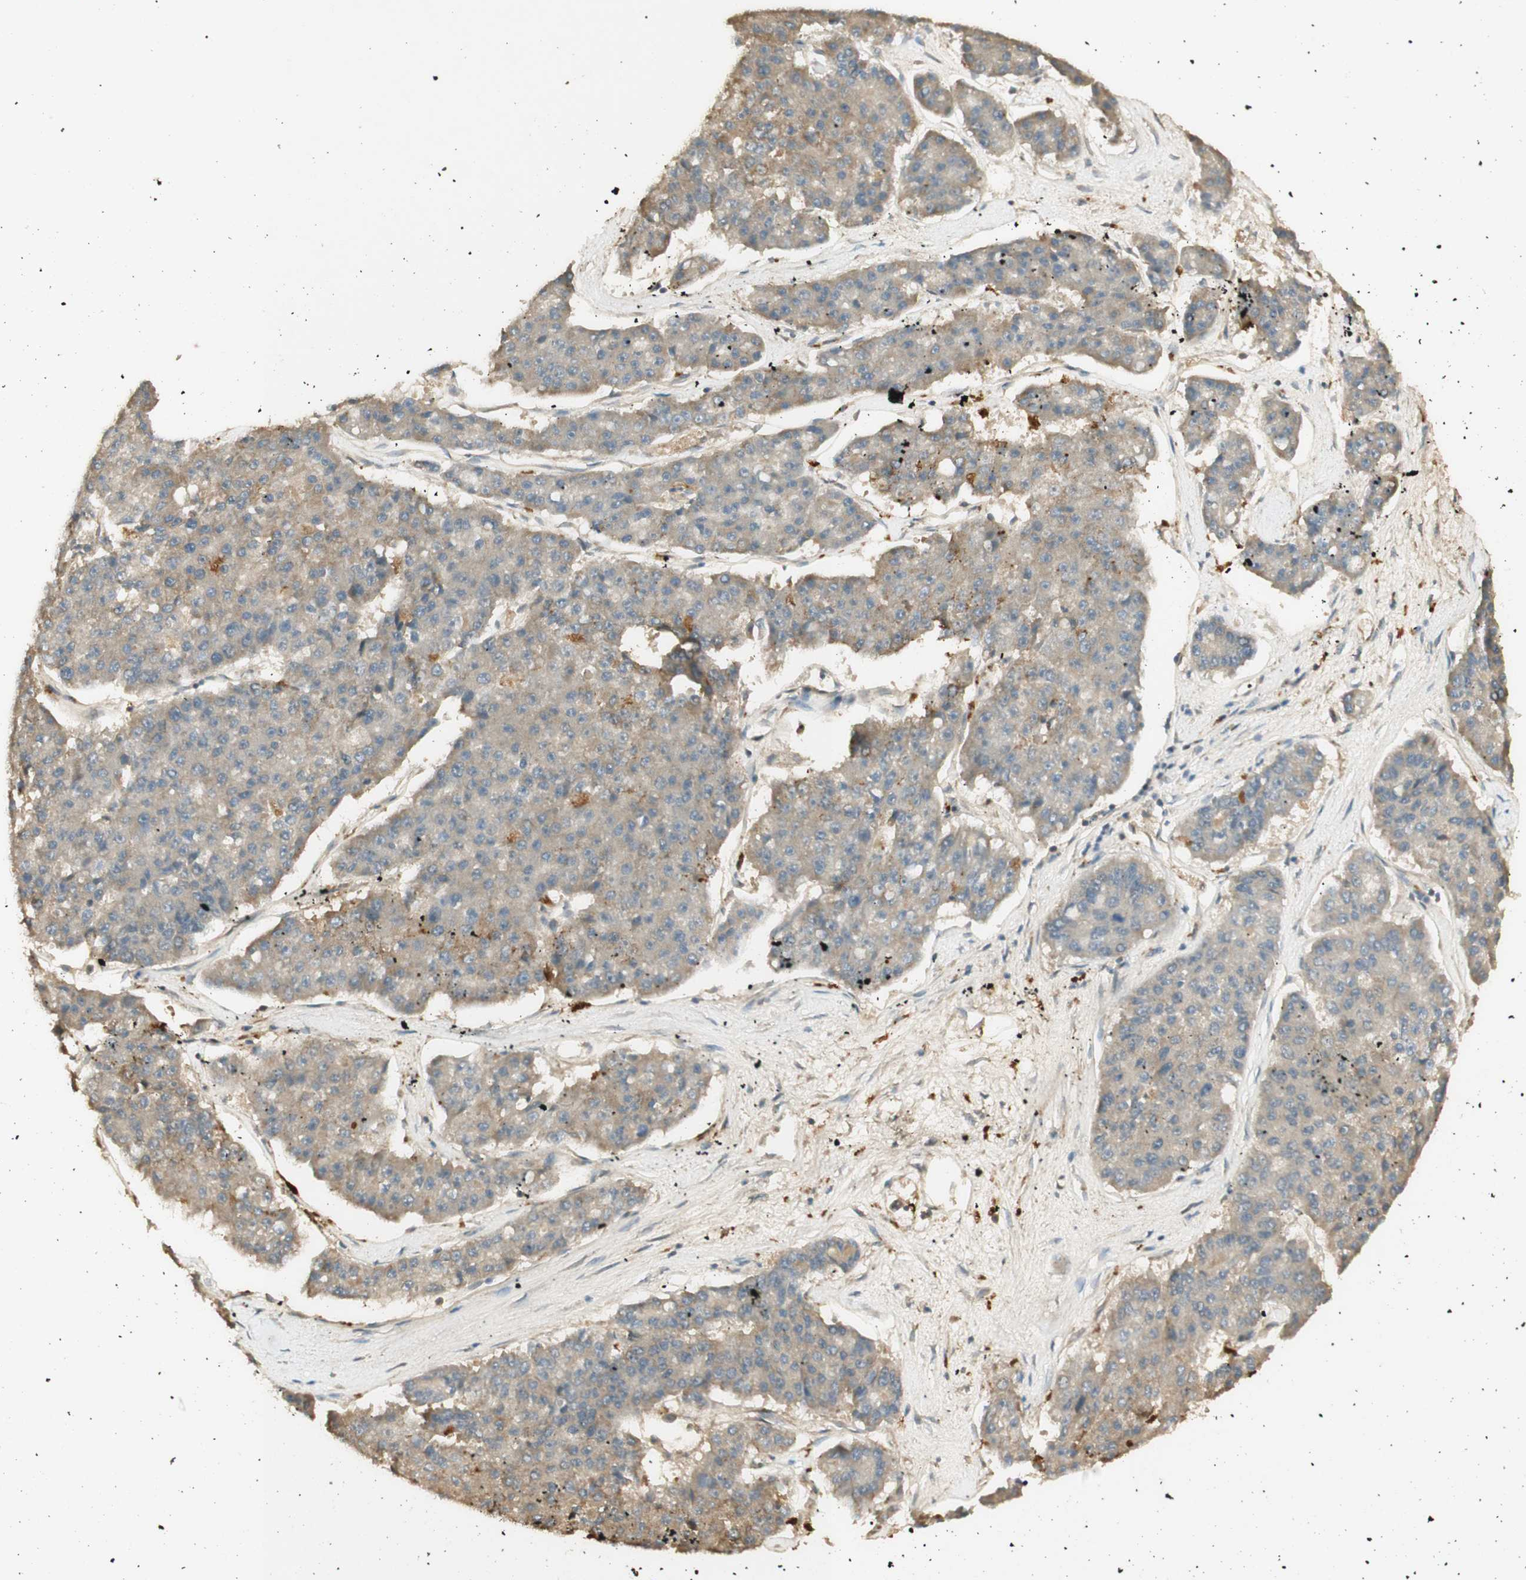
{"staining": {"intensity": "weak", "quantity": ">75%", "location": "cytoplasmic/membranous"}, "tissue": "pancreatic cancer", "cell_type": "Tumor cells", "image_type": "cancer", "snomed": [{"axis": "morphology", "description": "Adenocarcinoma, NOS"}, {"axis": "topography", "description": "Pancreas"}], "caption": "Tumor cells show low levels of weak cytoplasmic/membranous staining in about >75% of cells in human pancreatic cancer (adenocarcinoma). (IHC, brightfield microscopy, high magnification).", "gene": "AGER", "patient": {"sex": "male", "age": 50}}